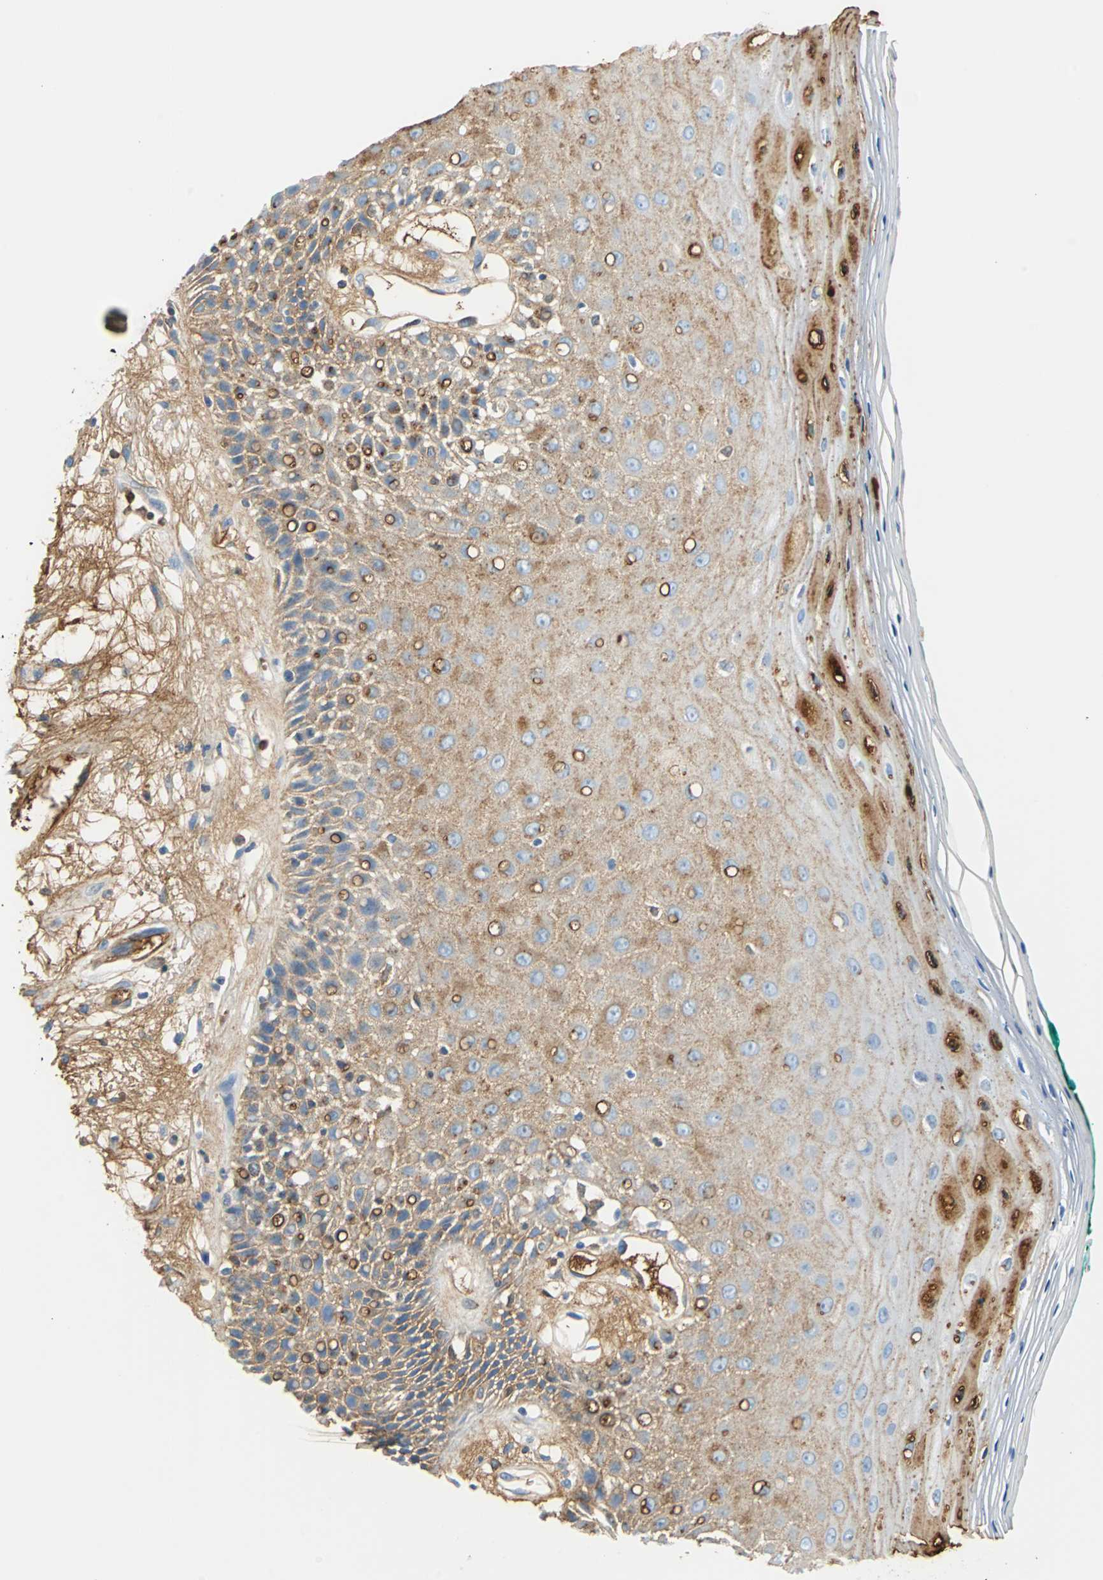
{"staining": {"intensity": "moderate", "quantity": "25%-75%", "location": "cytoplasmic/membranous"}, "tissue": "oral mucosa", "cell_type": "Squamous epithelial cells", "image_type": "normal", "snomed": [{"axis": "morphology", "description": "Normal tissue, NOS"}, {"axis": "morphology", "description": "Squamous cell carcinoma, NOS"}, {"axis": "topography", "description": "Skeletal muscle"}, {"axis": "topography", "description": "Oral tissue"}, {"axis": "topography", "description": "Head-Neck"}], "caption": "Oral mucosa stained for a protein (brown) exhibits moderate cytoplasmic/membranous positive staining in approximately 25%-75% of squamous epithelial cells.", "gene": "ALB", "patient": {"sex": "female", "age": 84}}